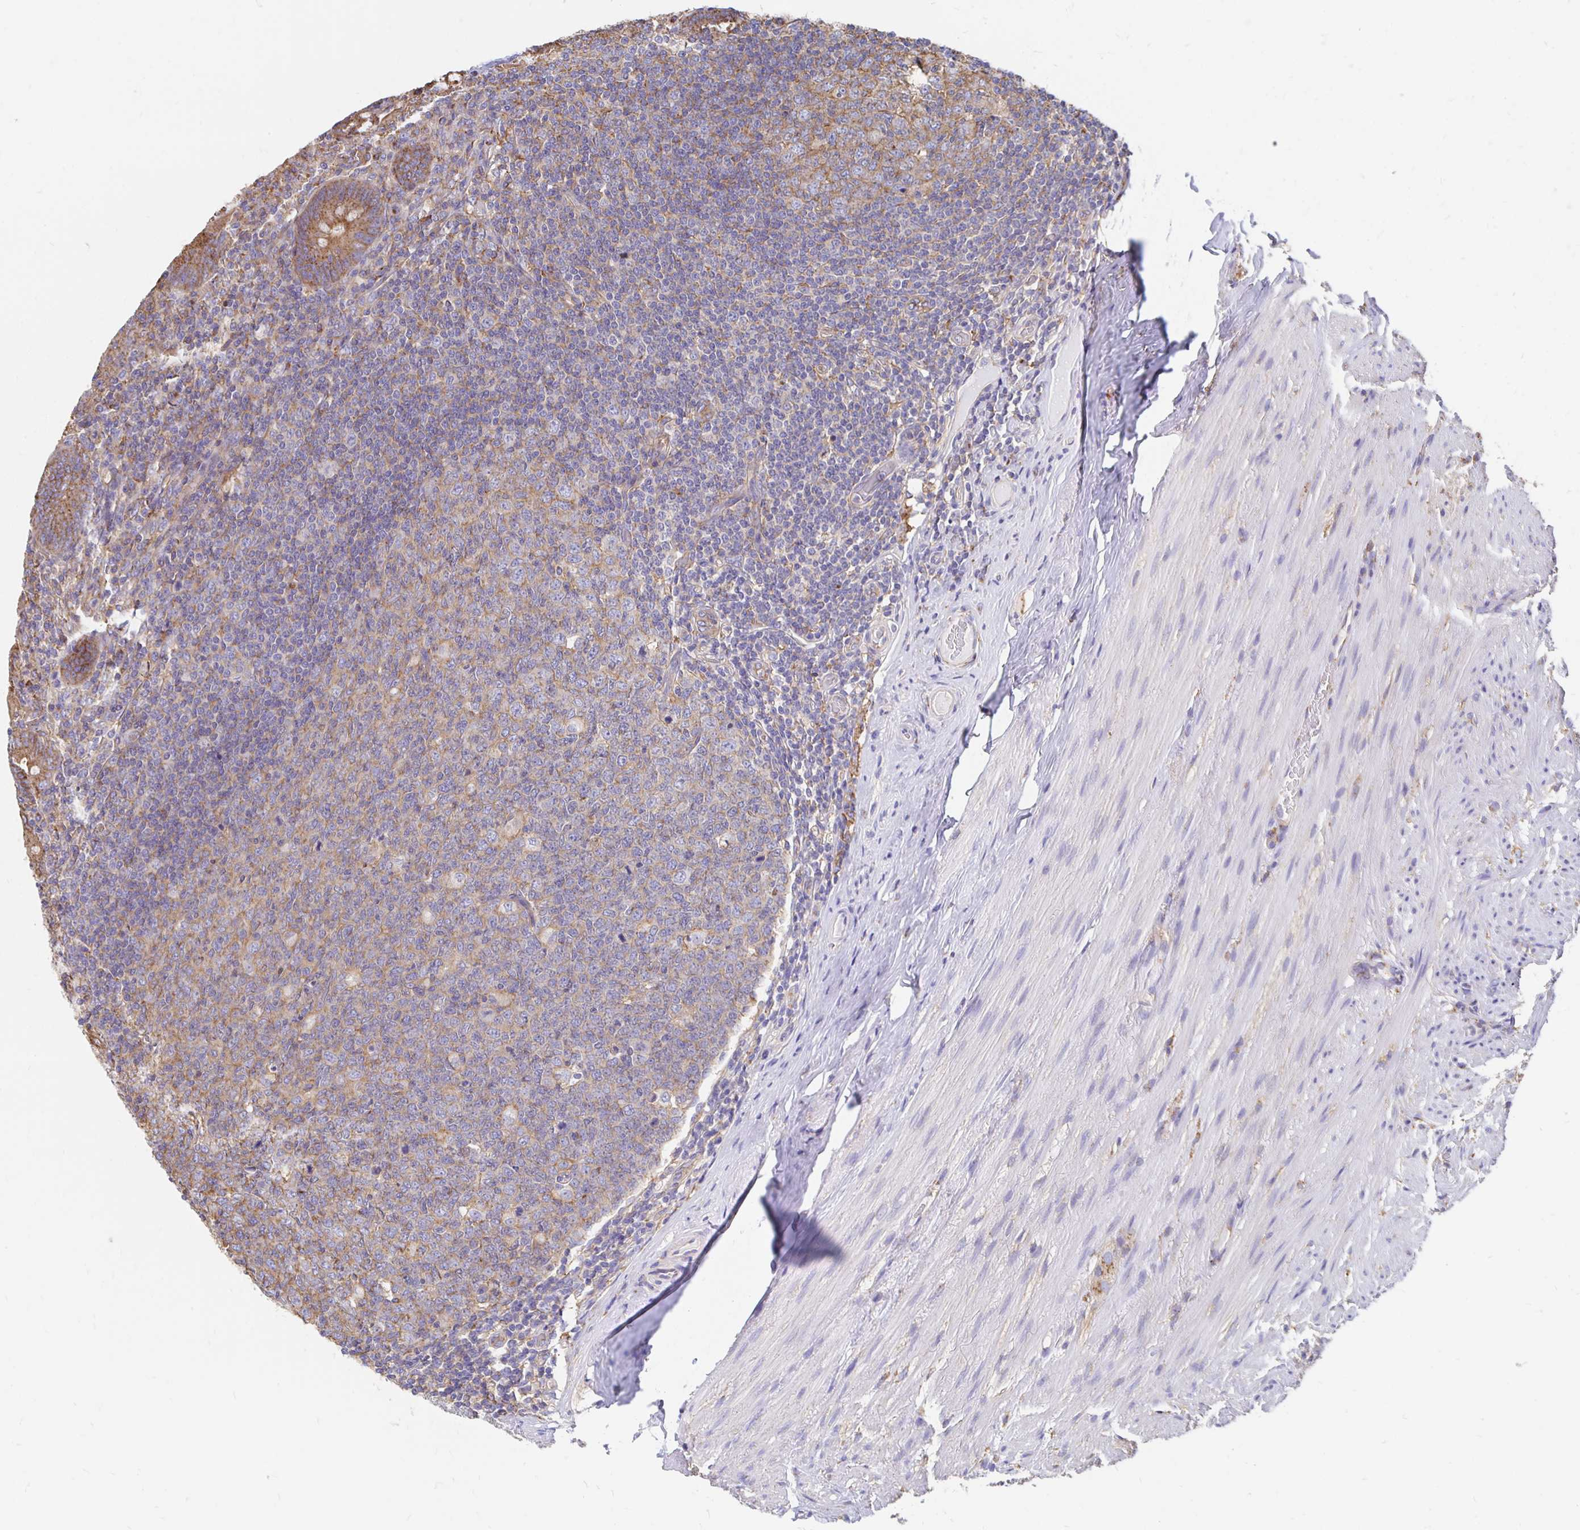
{"staining": {"intensity": "moderate", "quantity": ">75%", "location": "cytoplasmic/membranous"}, "tissue": "appendix", "cell_type": "Glandular cells", "image_type": "normal", "snomed": [{"axis": "morphology", "description": "Normal tissue, NOS"}, {"axis": "topography", "description": "Appendix"}], "caption": "This micrograph displays IHC staining of benign appendix, with medium moderate cytoplasmic/membranous expression in about >75% of glandular cells.", "gene": "CLTC", "patient": {"sex": "male", "age": 71}}